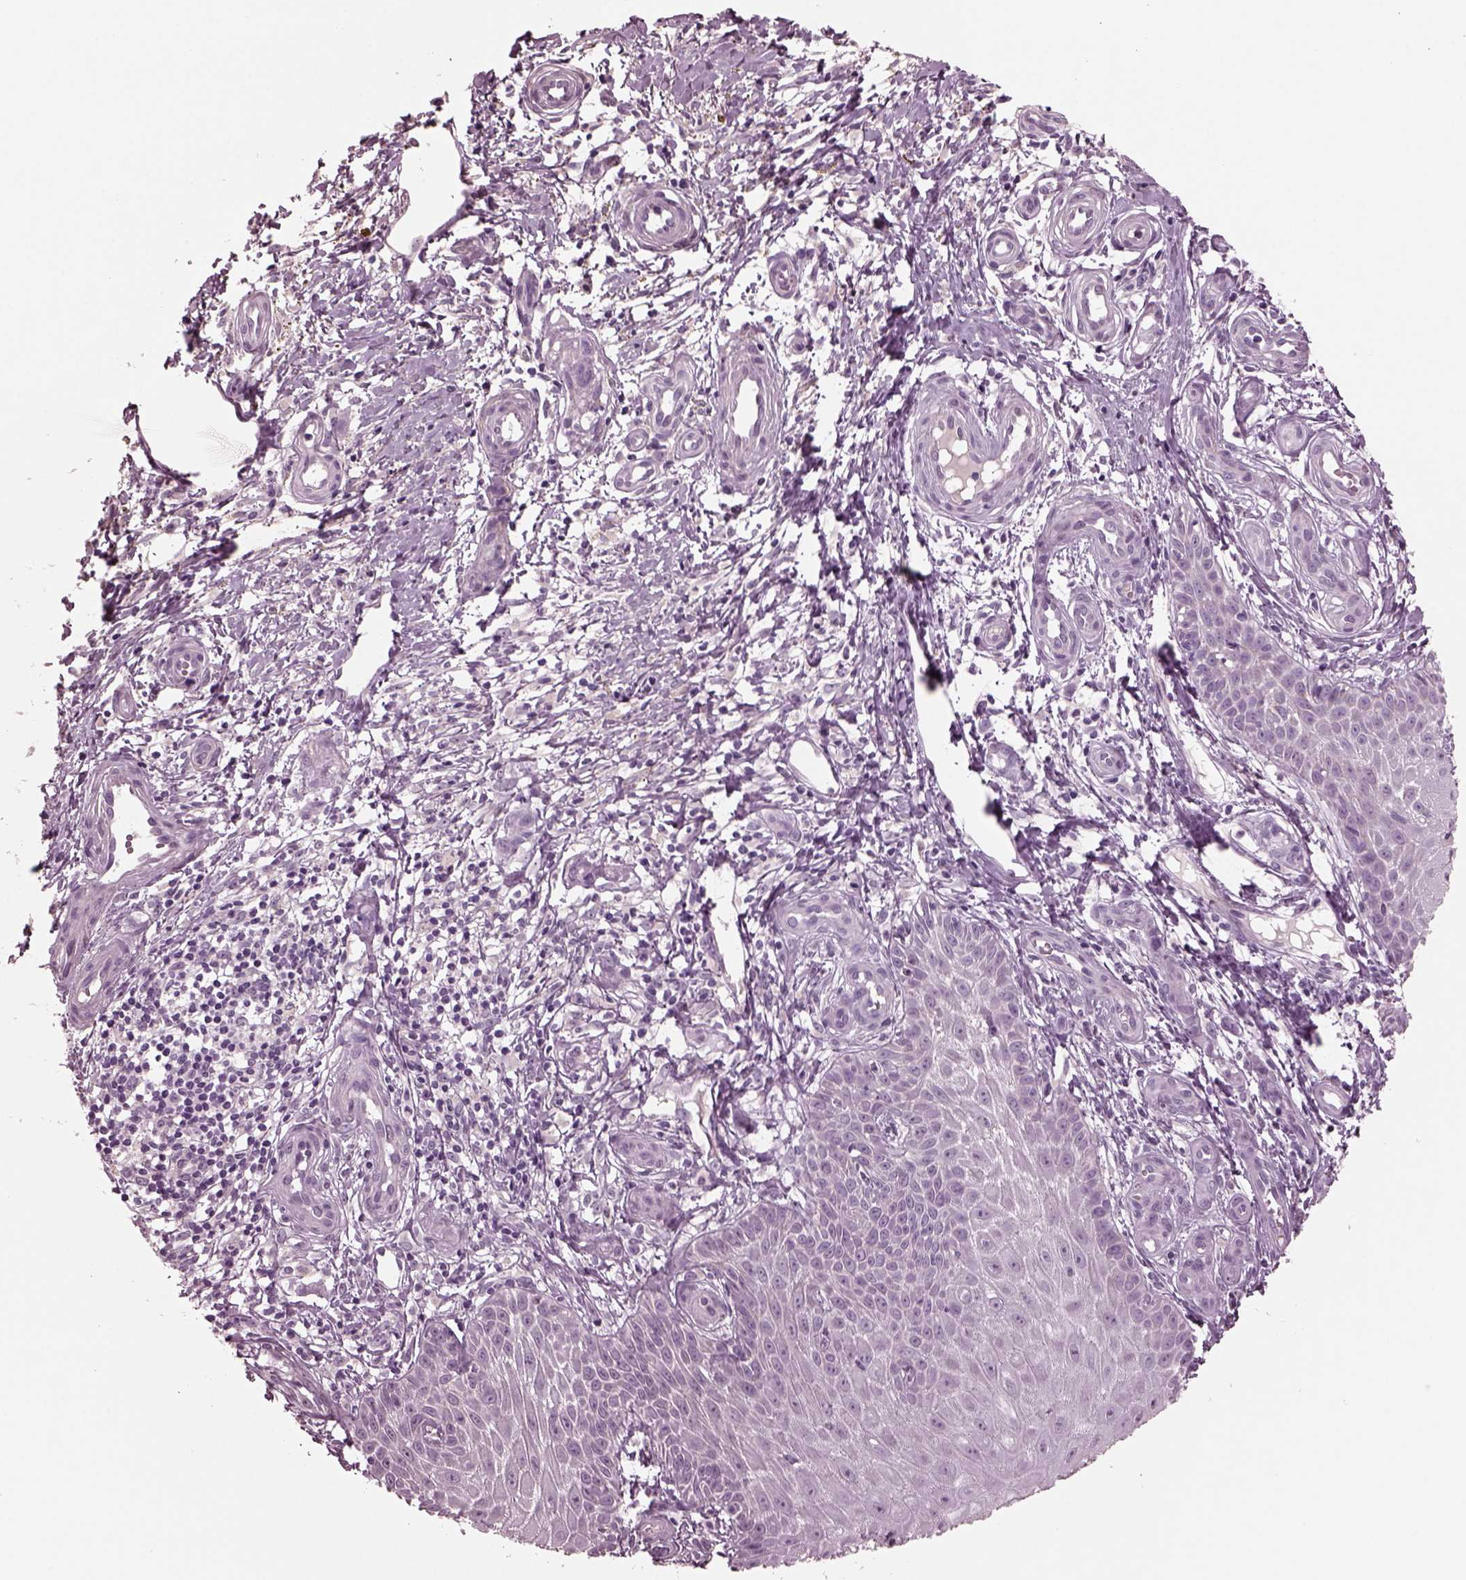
{"staining": {"intensity": "negative", "quantity": "none", "location": "none"}, "tissue": "melanoma", "cell_type": "Tumor cells", "image_type": "cancer", "snomed": [{"axis": "morphology", "description": "Malignant melanoma, NOS"}, {"axis": "topography", "description": "Skin"}], "caption": "Immunohistochemical staining of malignant melanoma shows no significant expression in tumor cells.", "gene": "MIB2", "patient": {"sex": "female", "age": 53}}